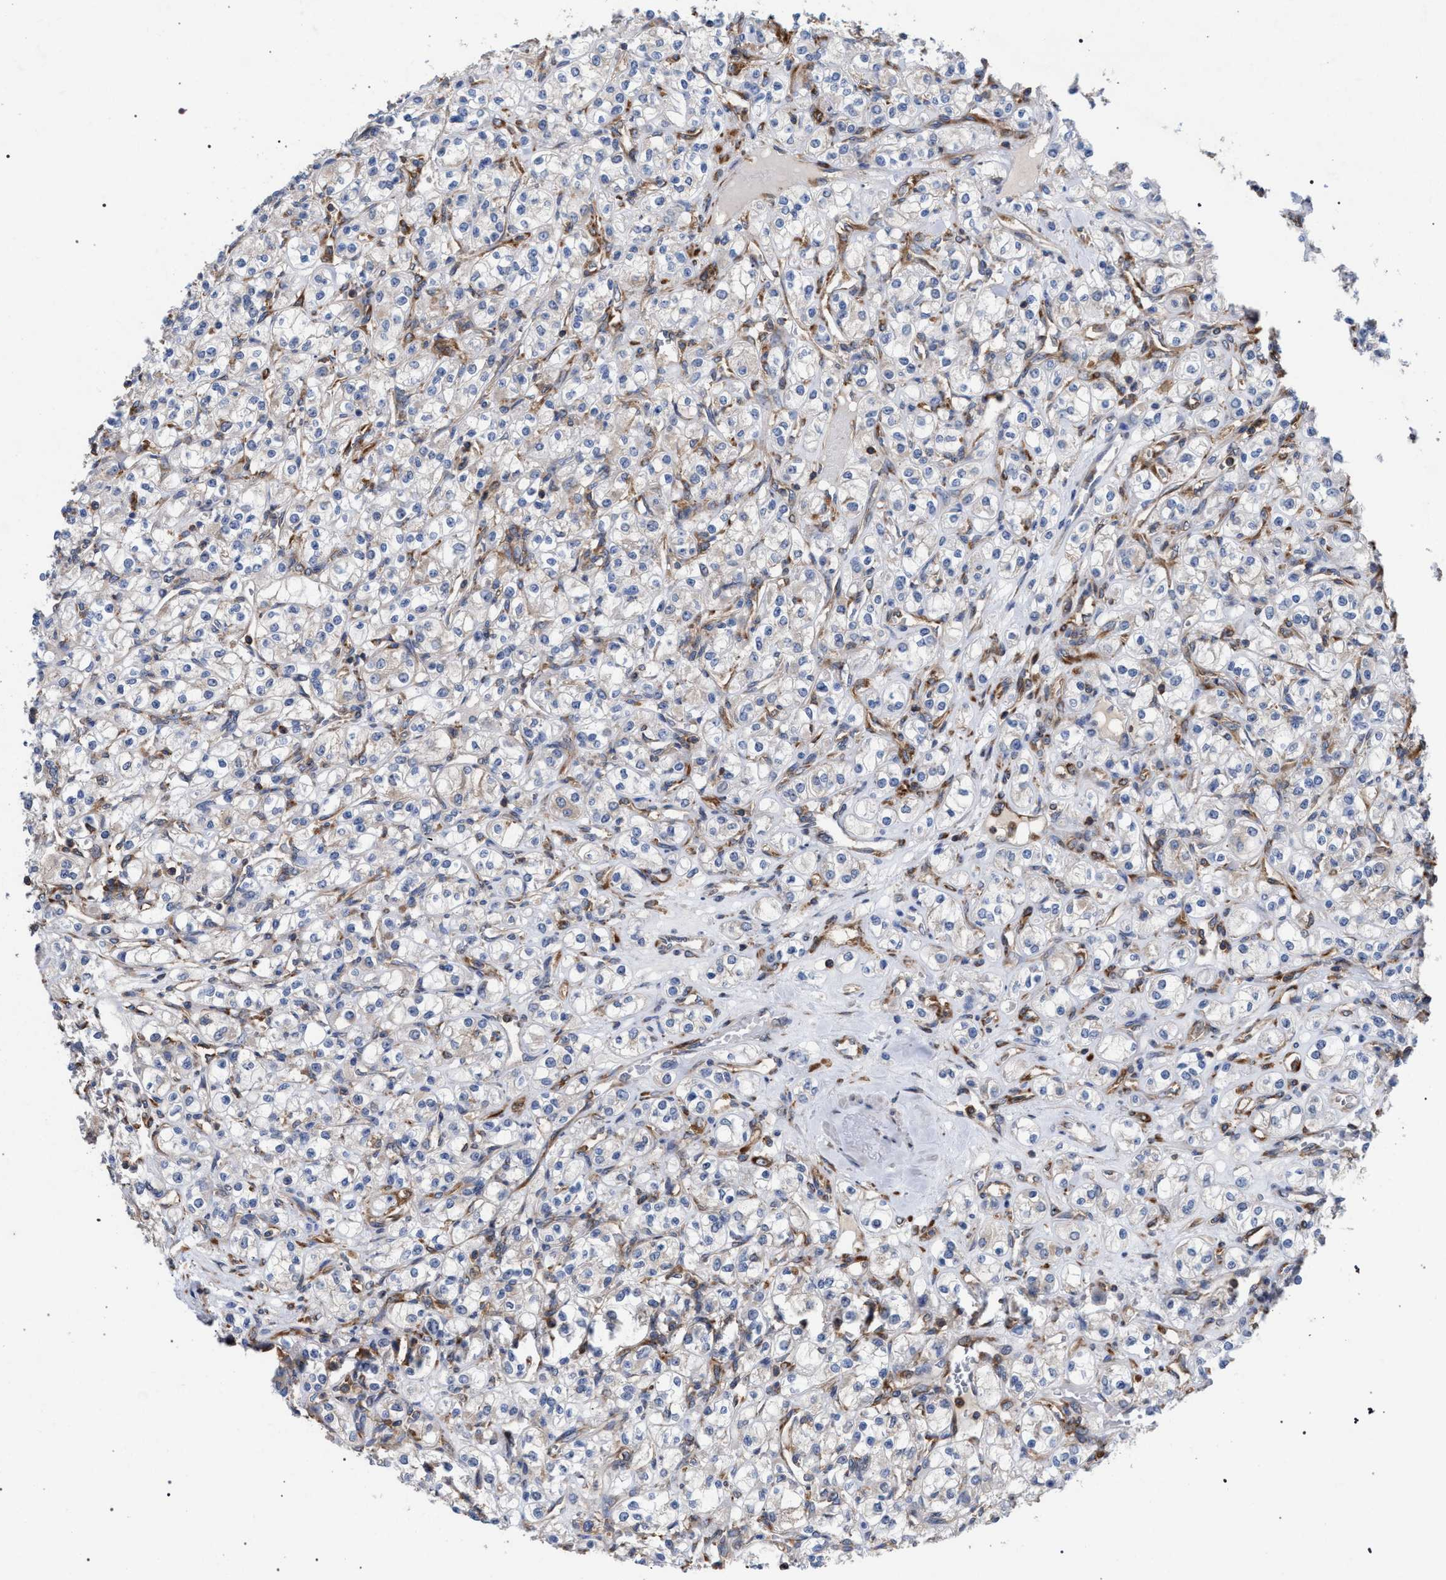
{"staining": {"intensity": "negative", "quantity": "none", "location": "none"}, "tissue": "renal cancer", "cell_type": "Tumor cells", "image_type": "cancer", "snomed": [{"axis": "morphology", "description": "Adenocarcinoma, NOS"}, {"axis": "topography", "description": "Kidney"}], "caption": "Tumor cells show no significant protein expression in renal cancer.", "gene": "CDR2L", "patient": {"sex": "male", "age": 77}}